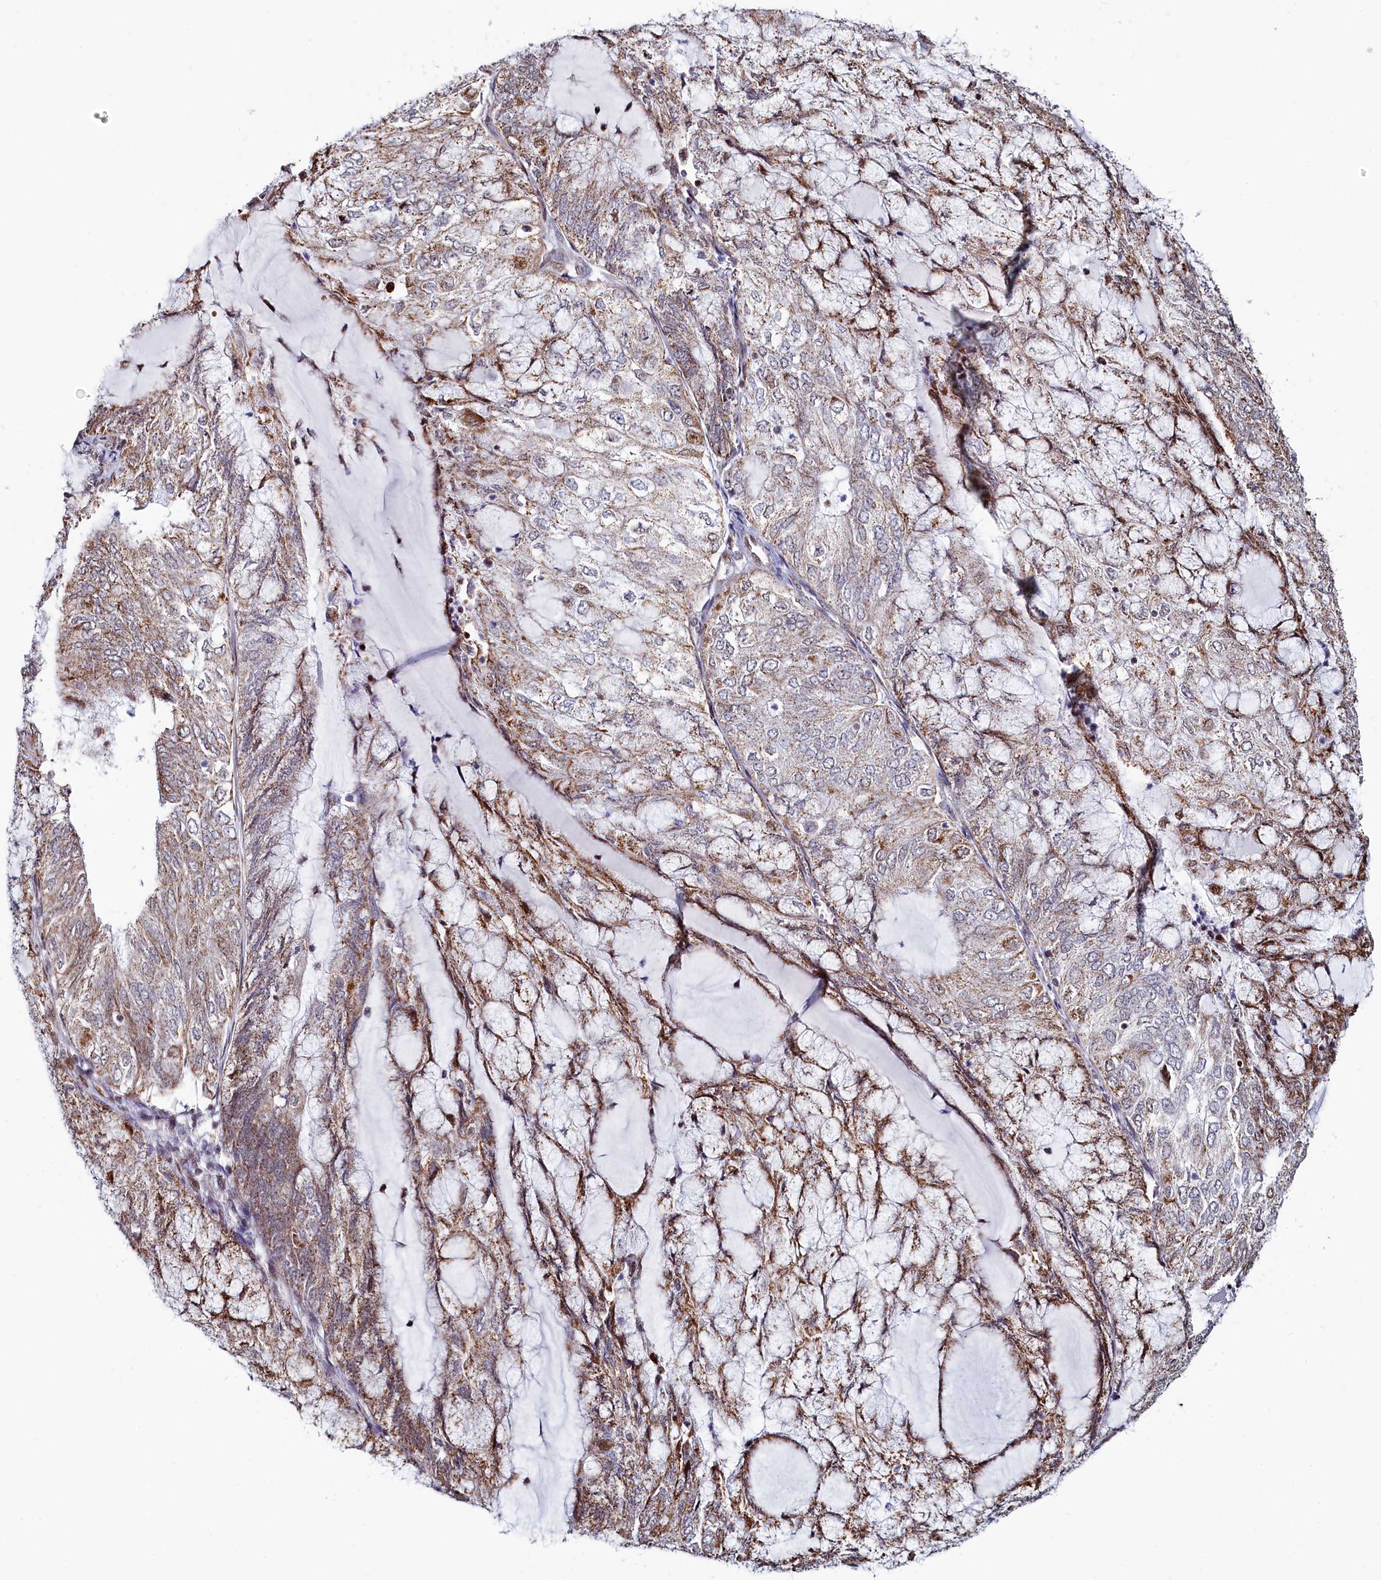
{"staining": {"intensity": "moderate", "quantity": ">75%", "location": "cytoplasmic/membranous"}, "tissue": "endometrial cancer", "cell_type": "Tumor cells", "image_type": "cancer", "snomed": [{"axis": "morphology", "description": "Adenocarcinoma, NOS"}, {"axis": "topography", "description": "Endometrium"}], "caption": "A photomicrograph of human endometrial cancer (adenocarcinoma) stained for a protein displays moderate cytoplasmic/membranous brown staining in tumor cells. The protein of interest is stained brown, and the nuclei are stained in blue (DAB IHC with brightfield microscopy, high magnification).", "gene": "HDGFL3", "patient": {"sex": "female", "age": 81}}